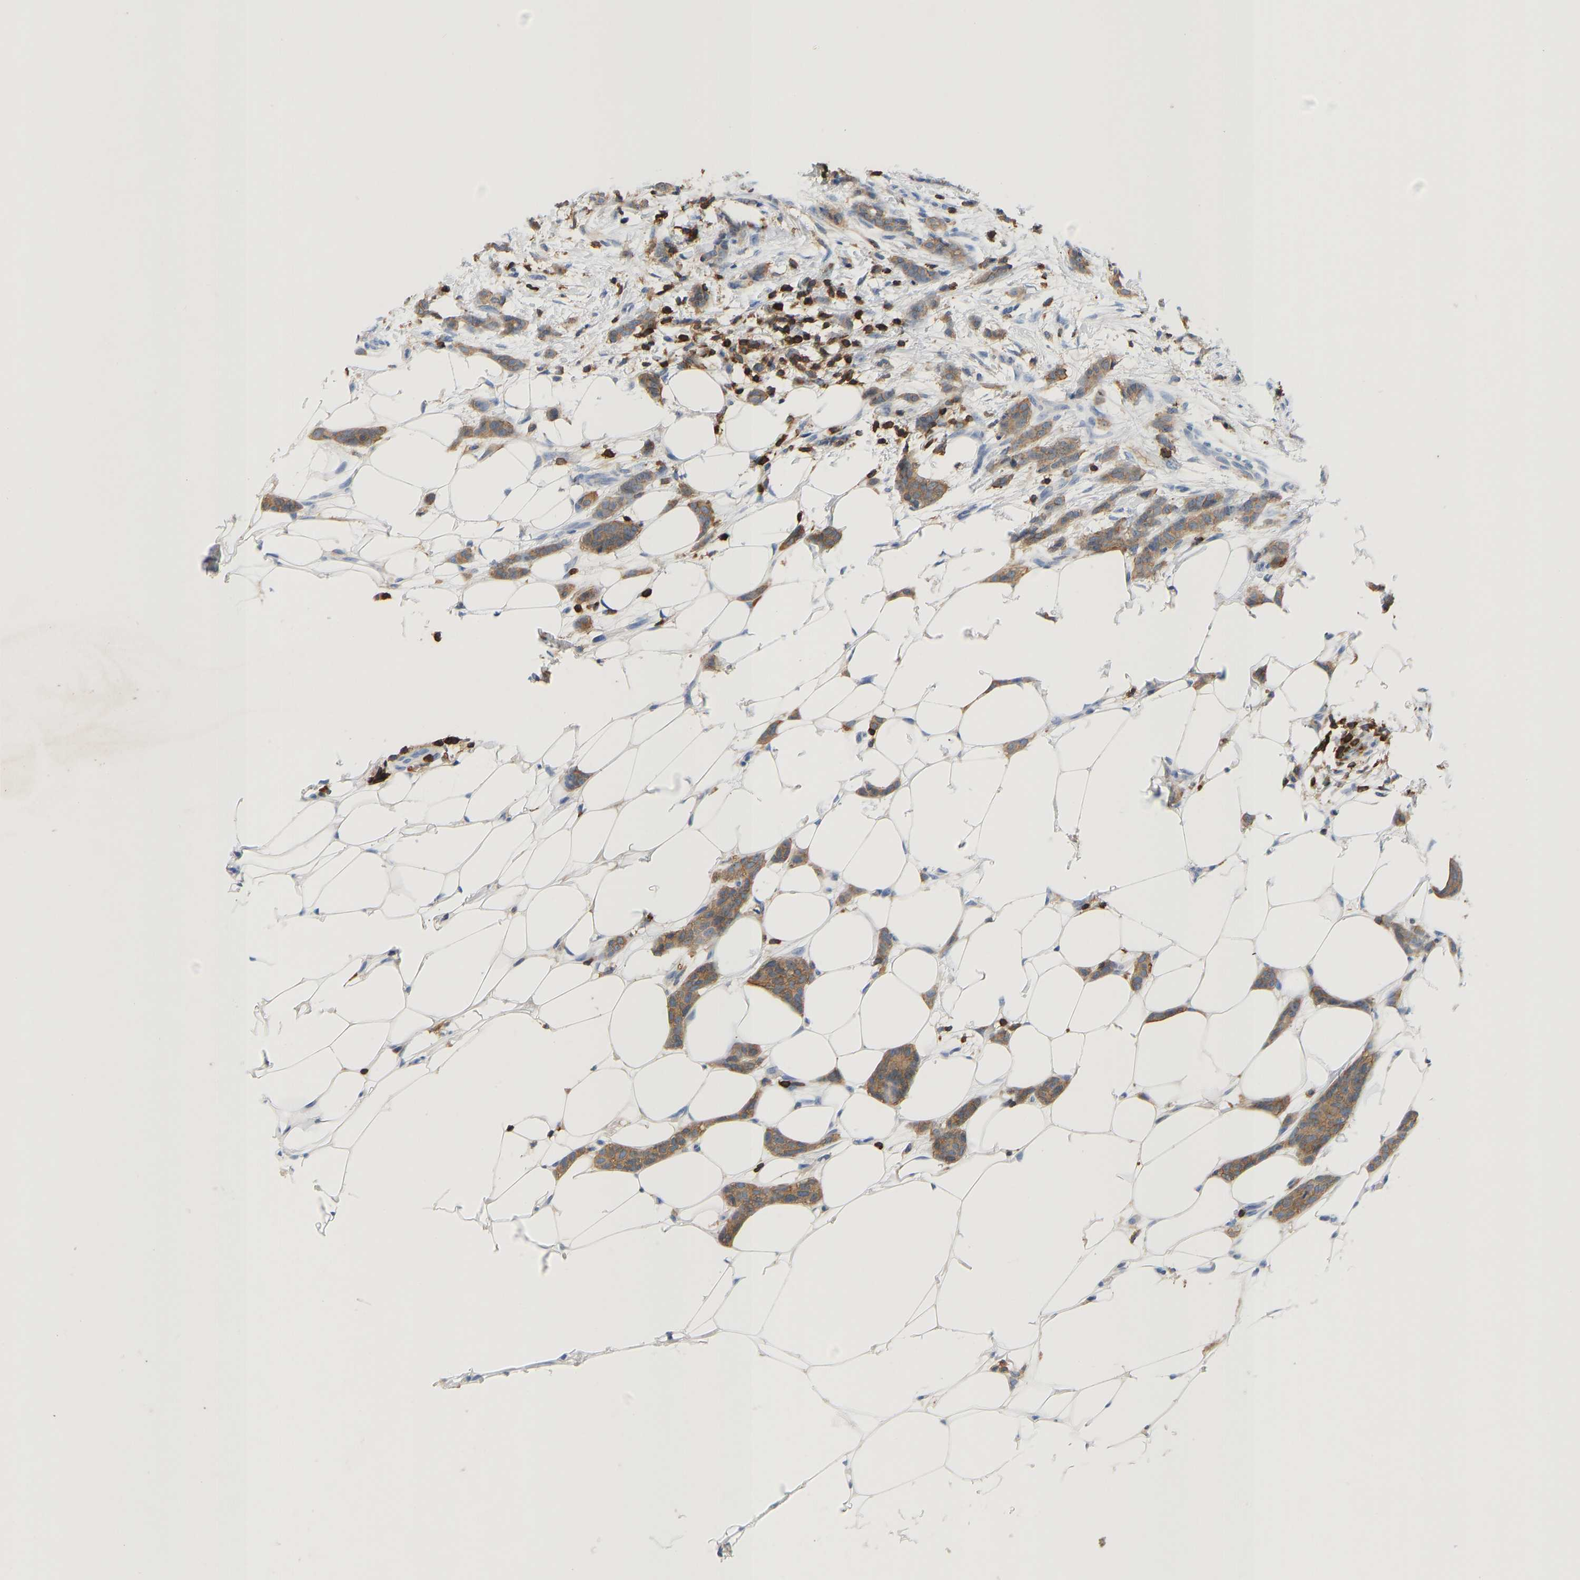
{"staining": {"intensity": "moderate", "quantity": ">75%", "location": "cytoplasmic/membranous"}, "tissue": "breast cancer", "cell_type": "Tumor cells", "image_type": "cancer", "snomed": [{"axis": "morphology", "description": "Lobular carcinoma"}, {"axis": "topography", "description": "Skin"}, {"axis": "topography", "description": "Breast"}], "caption": "IHC histopathology image of neoplastic tissue: breast cancer (lobular carcinoma) stained using immunohistochemistry shows medium levels of moderate protein expression localized specifically in the cytoplasmic/membranous of tumor cells, appearing as a cytoplasmic/membranous brown color.", "gene": "EVL", "patient": {"sex": "female", "age": 46}}